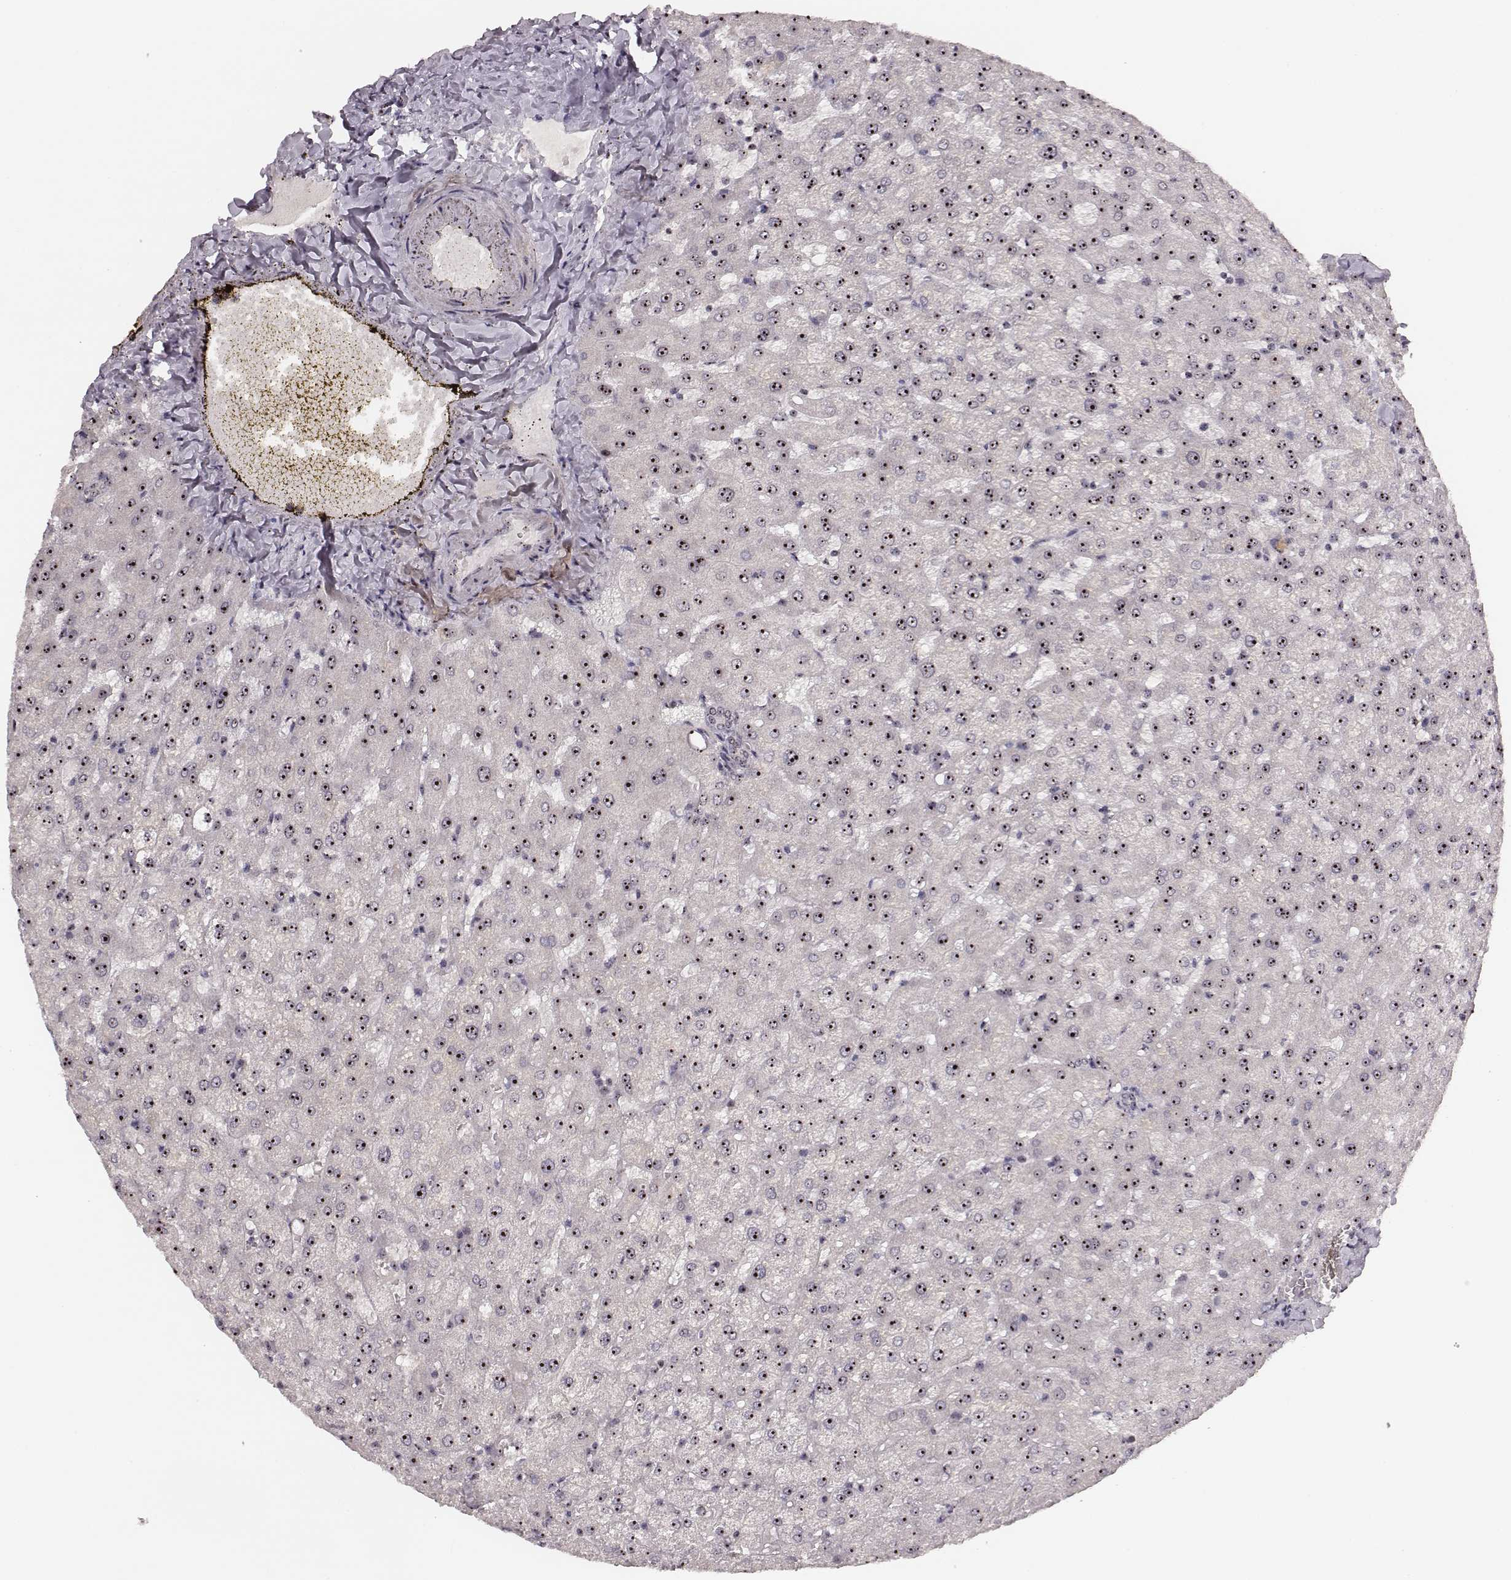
{"staining": {"intensity": "moderate", "quantity": ">75%", "location": "nuclear"}, "tissue": "liver", "cell_type": "Cholangiocytes", "image_type": "normal", "snomed": [{"axis": "morphology", "description": "Normal tissue, NOS"}, {"axis": "topography", "description": "Liver"}], "caption": "A high-resolution histopathology image shows immunohistochemistry (IHC) staining of unremarkable liver, which demonstrates moderate nuclear staining in about >75% of cholangiocytes.", "gene": "NOP56", "patient": {"sex": "female", "age": 50}}